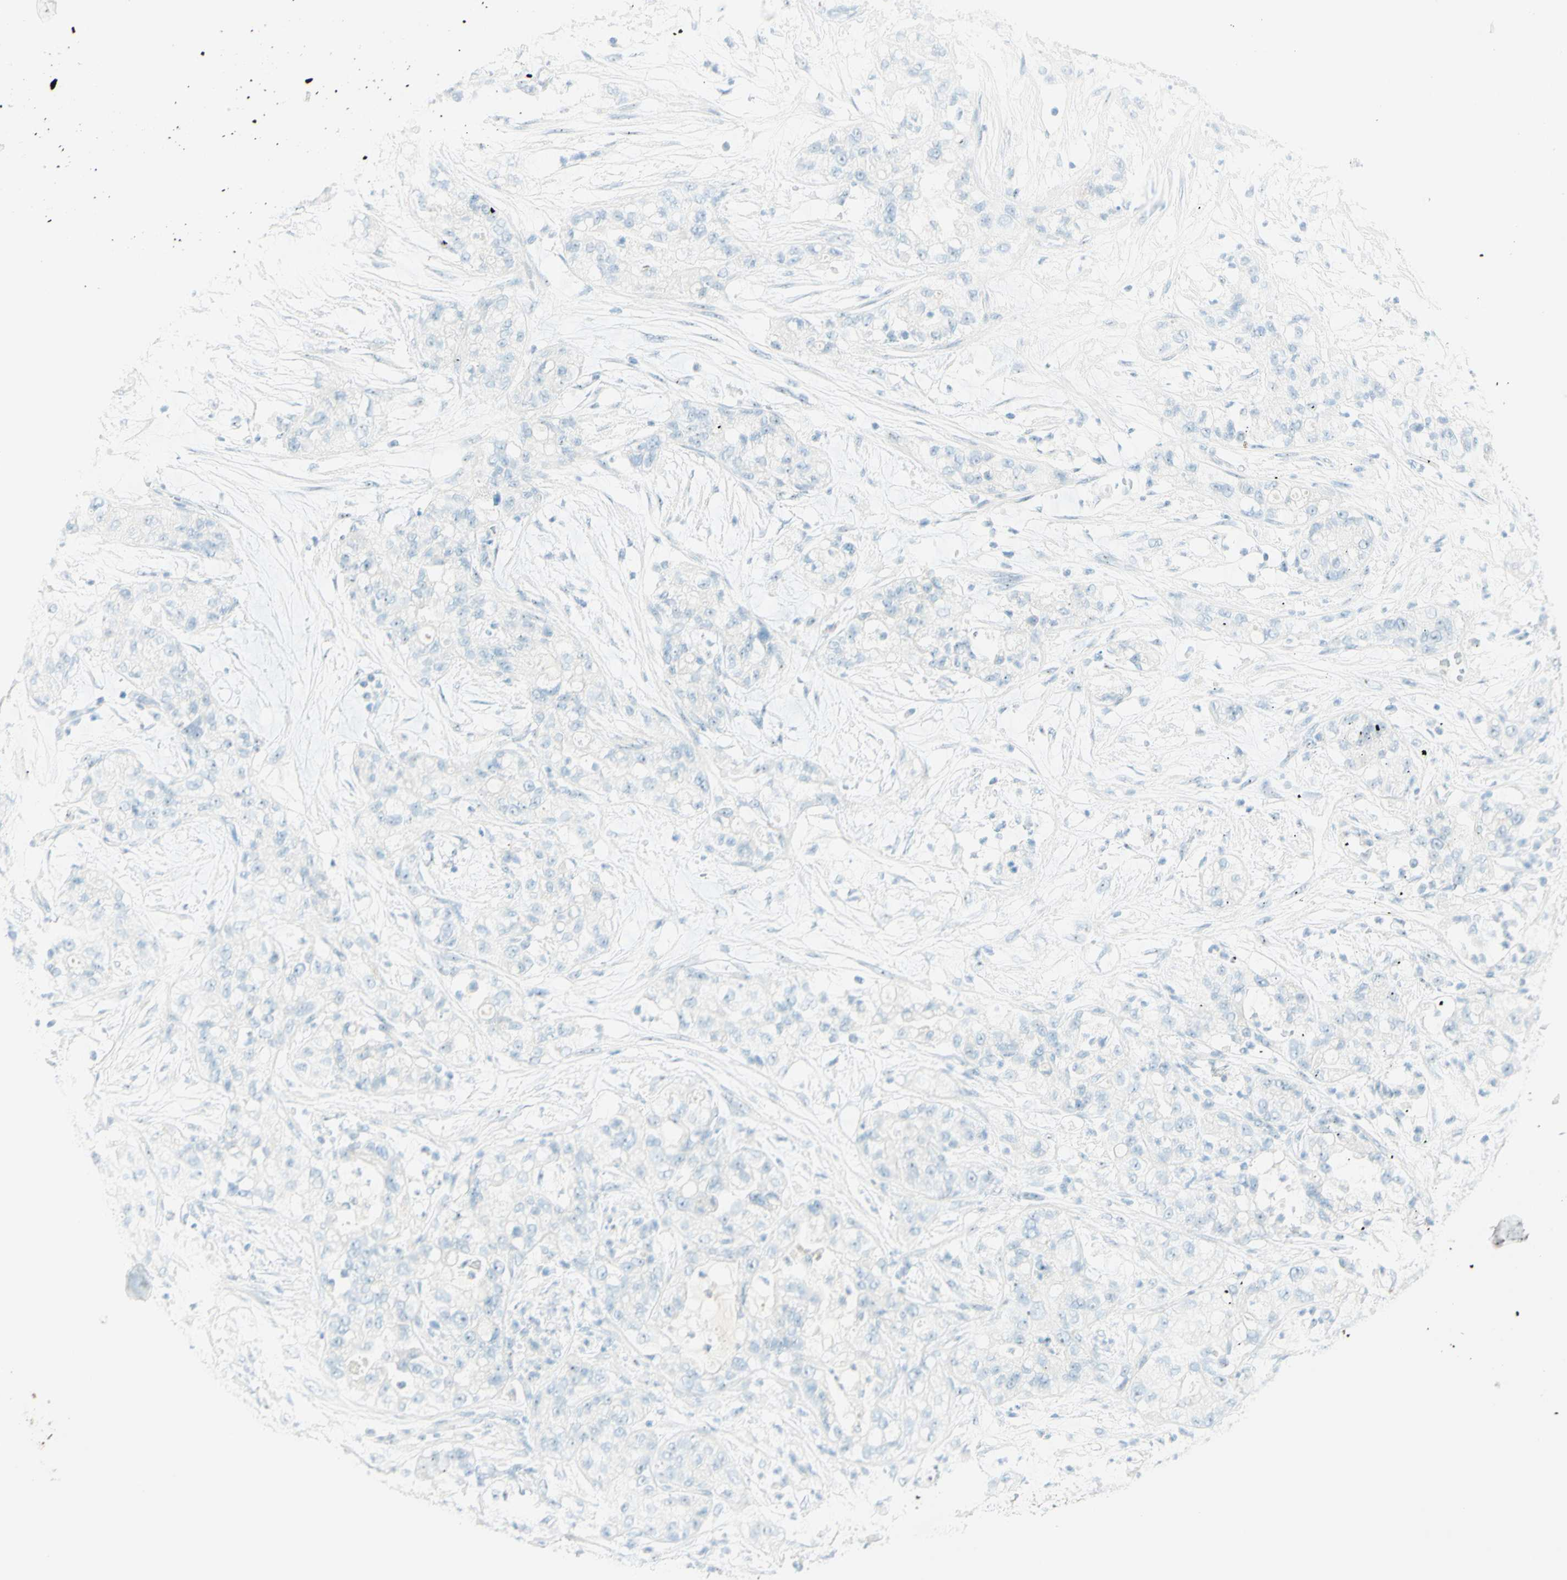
{"staining": {"intensity": "negative", "quantity": "none", "location": "none"}, "tissue": "pancreatic cancer", "cell_type": "Tumor cells", "image_type": "cancer", "snomed": [{"axis": "morphology", "description": "Adenocarcinoma, NOS"}, {"axis": "topography", "description": "Pancreas"}], "caption": "Immunohistochemistry micrograph of neoplastic tissue: human pancreatic adenocarcinoma stained with DAB (3,3'-diaminobenzidine) exhibits no significant protein expression in tumor cells.", "gene": "FMR1NB", "patient": {"sex": "female", "age": 78}}